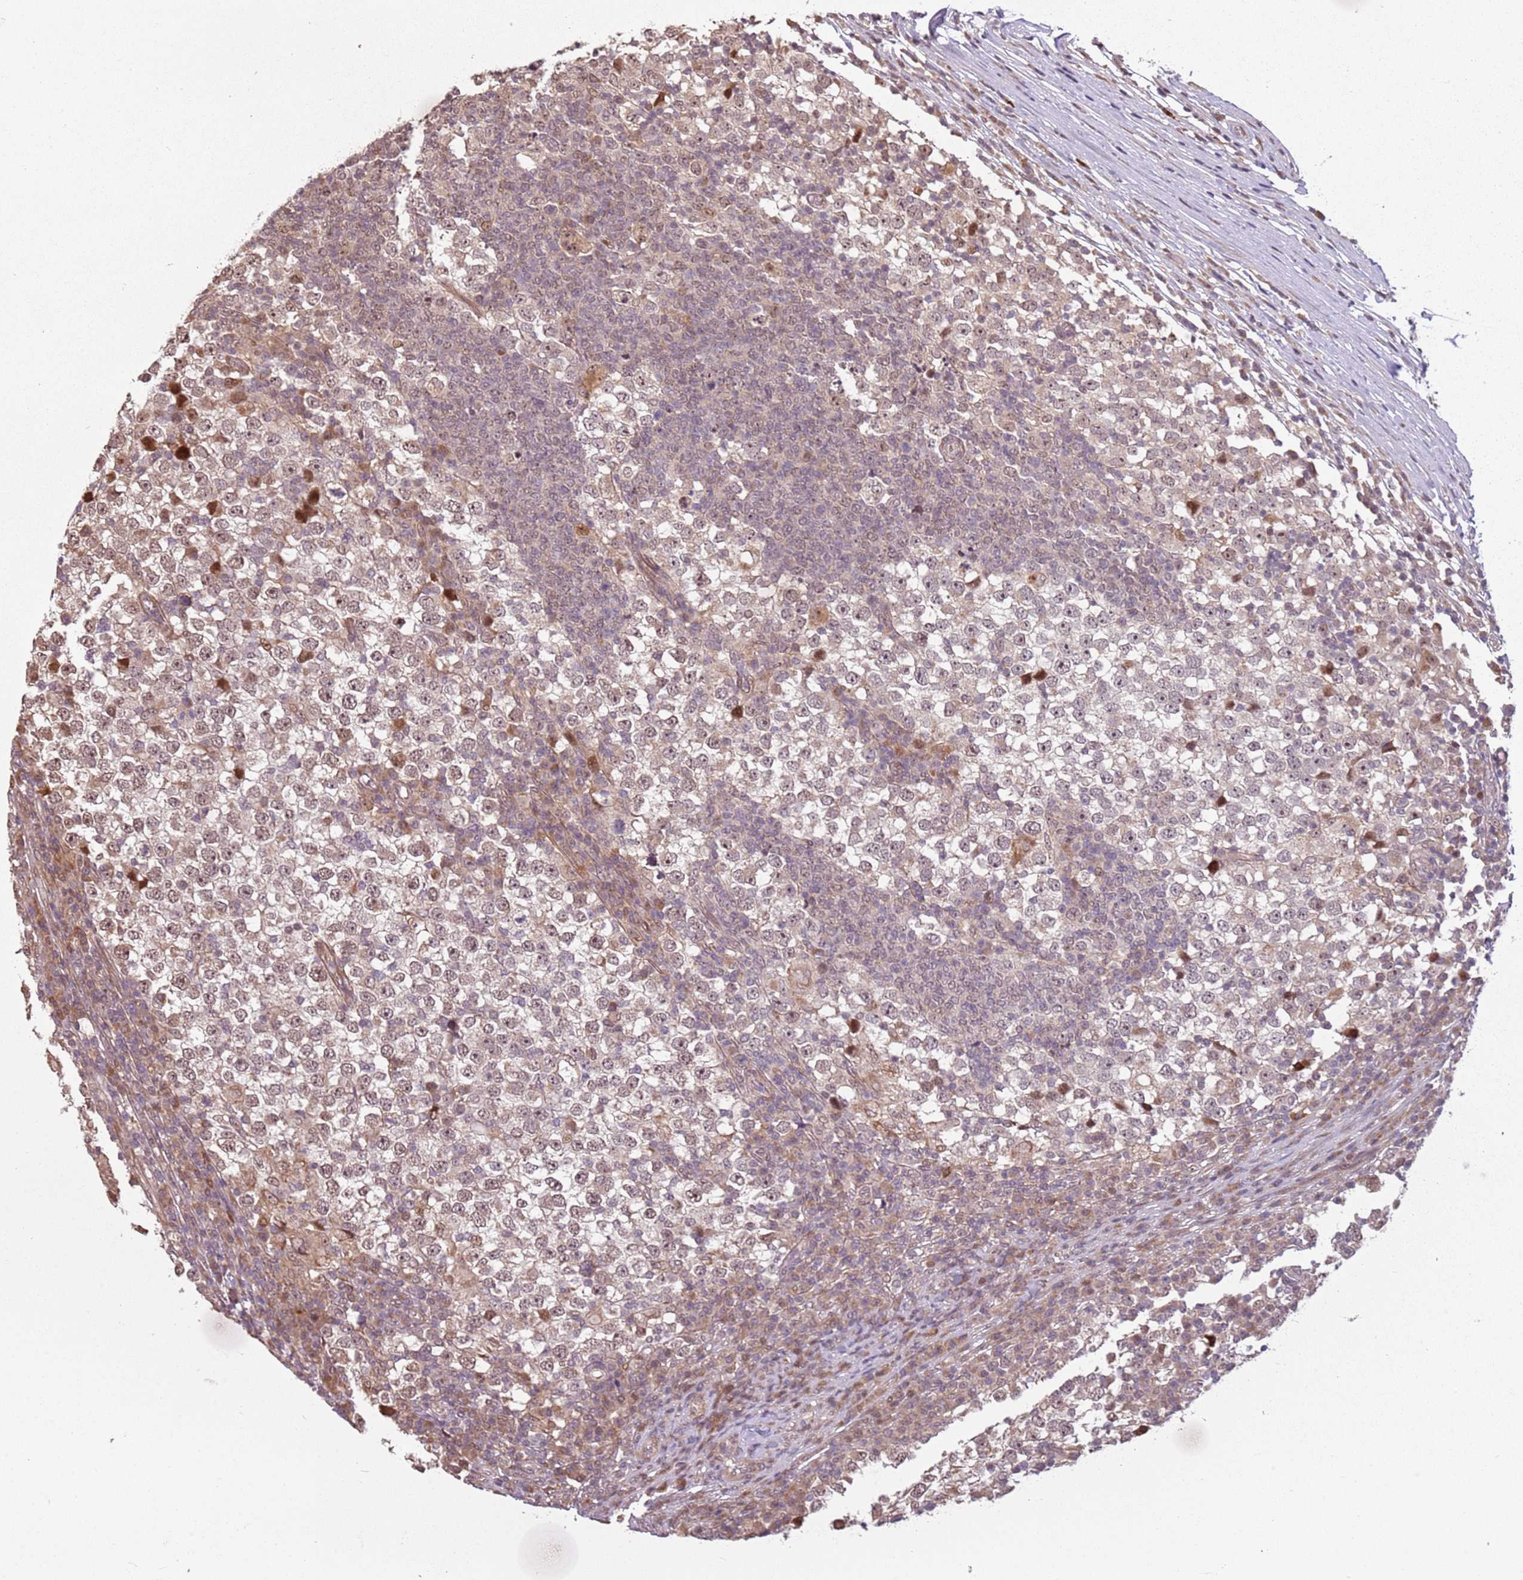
{"staining": {"intensity": "weak", "quantity": "25%-75%", "location": "nuclear"}, "tissue": "testis cancer", "cell_type": "Tumor cells", "image_type": "cancer", "snomed": [{"axis": "morphology", "description": "Seminoma, NOS"}, {"axis": "topography", "description": "Testis"}], "caption": "A photomicrograph of human testis seminoma stained for a protein displays weak nuclear brown staining in tumor cells.", "gene": "CHURC1", "patient": {"sex": "male", "age": 65}}